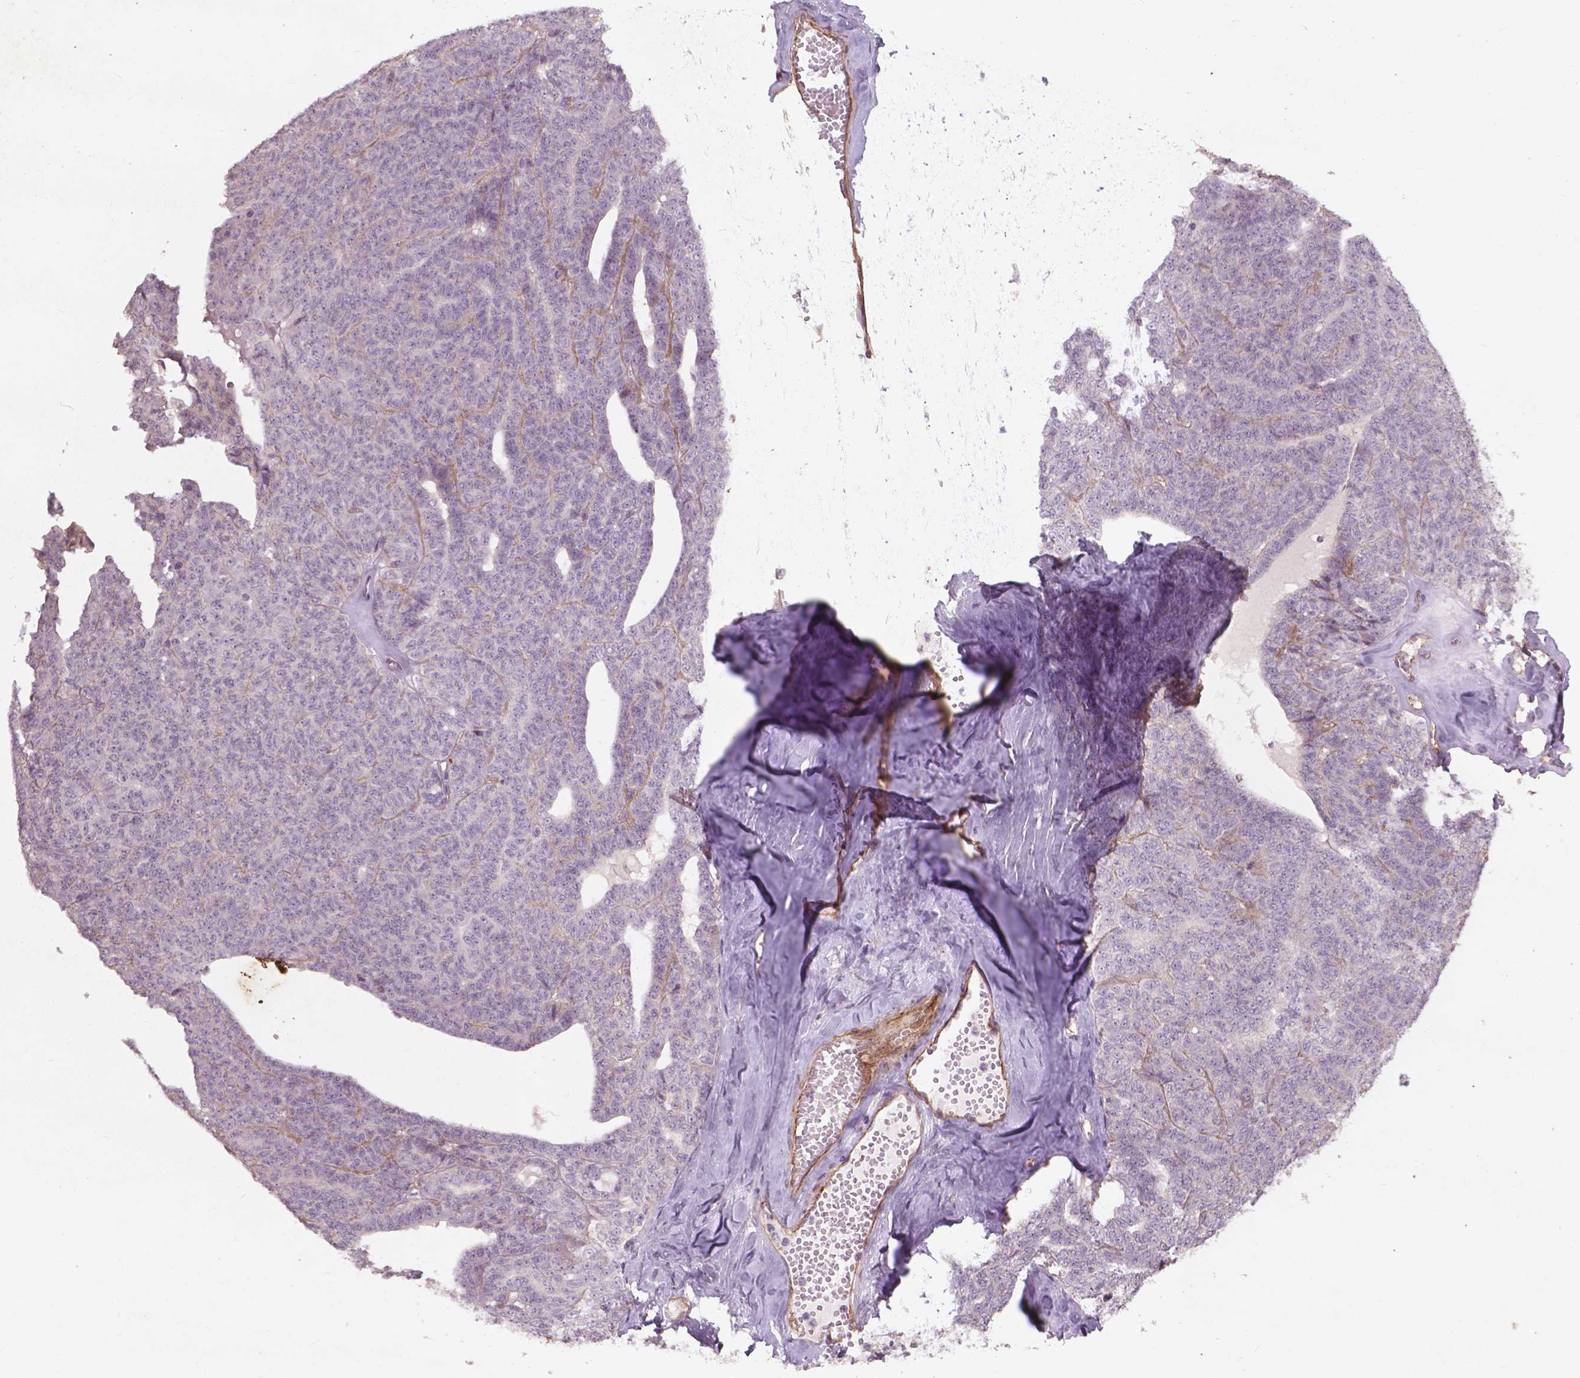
{"staining": {"intensity": "negative", "quantity": "none", "location": "none"}, "tissue": "ovarian cancer", "cell_type": "Tumor cells", "image_type": "cancer", "snomed": [{"axis": "morphology", "description": "Cystadenocarcinoma, serous, NOS"}, {"axis": "topography", "description": "Ovary"}], "caption": "Protein analysis of ovarian cancer demonstrates no significant positivity in tumor cells.", "gene": "RFPL4B", "patient": {"sex": "female", "age": 71}}